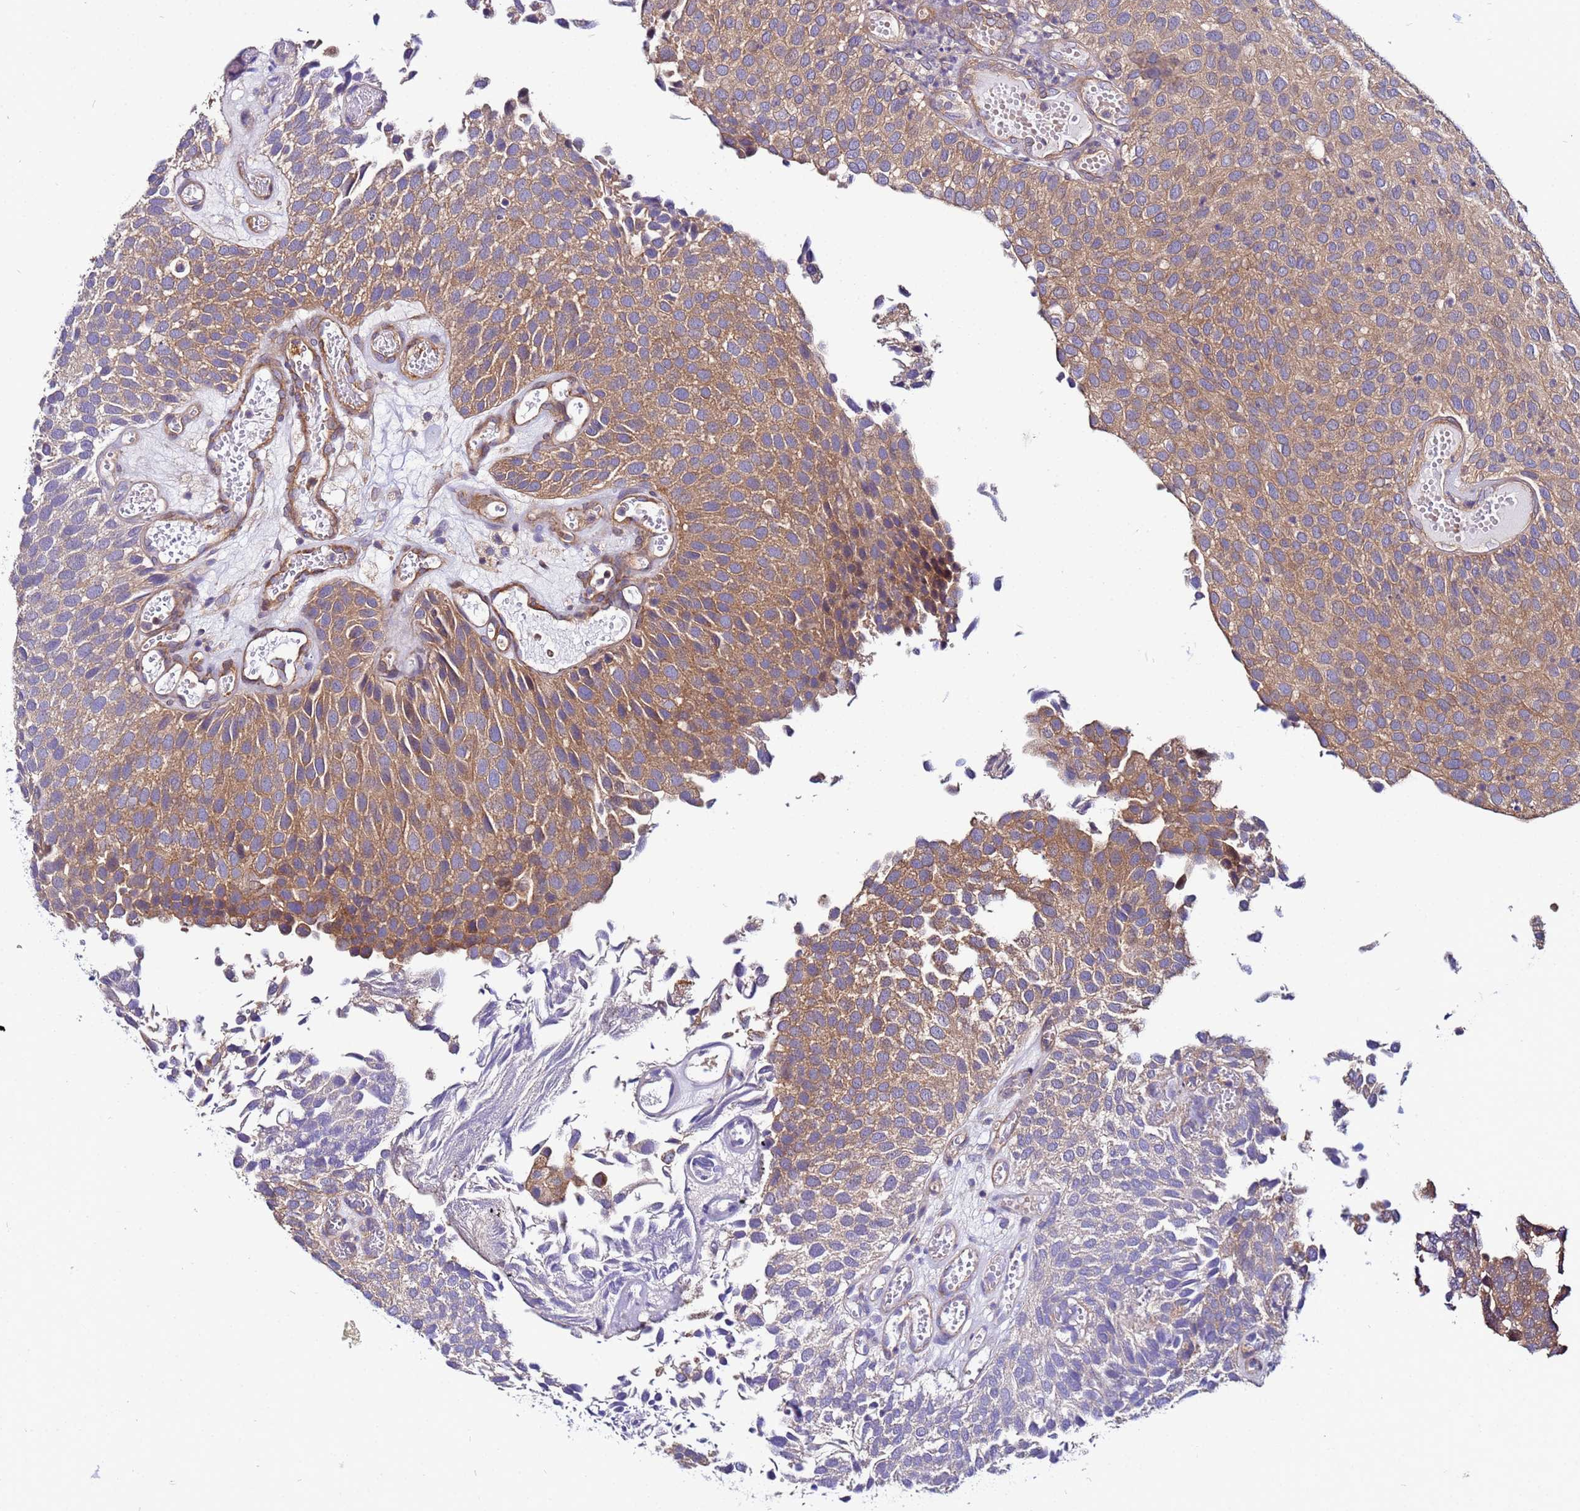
{"staining": {"intensity": "moderate", "quantity": ">75%", "location": "cytoplasmic/membranous"}, "tissue": "urothelial cancer", "cell_type": "Tumor cells", "image_type": "cancer", "snomed": [{"axis": "morphology", "description": "Urothelial carcinoma, Low grade"}, {"axis": "topography", "description": "Urinary bladder"}], "caption": "An image of urothelial carcinoma (low-grade) stained for a protein shows moderate cytoplasmic/membranous brown staining in tumor cells.", "gene": "STK38", "patient": {"sex": "male", "age": 89}}